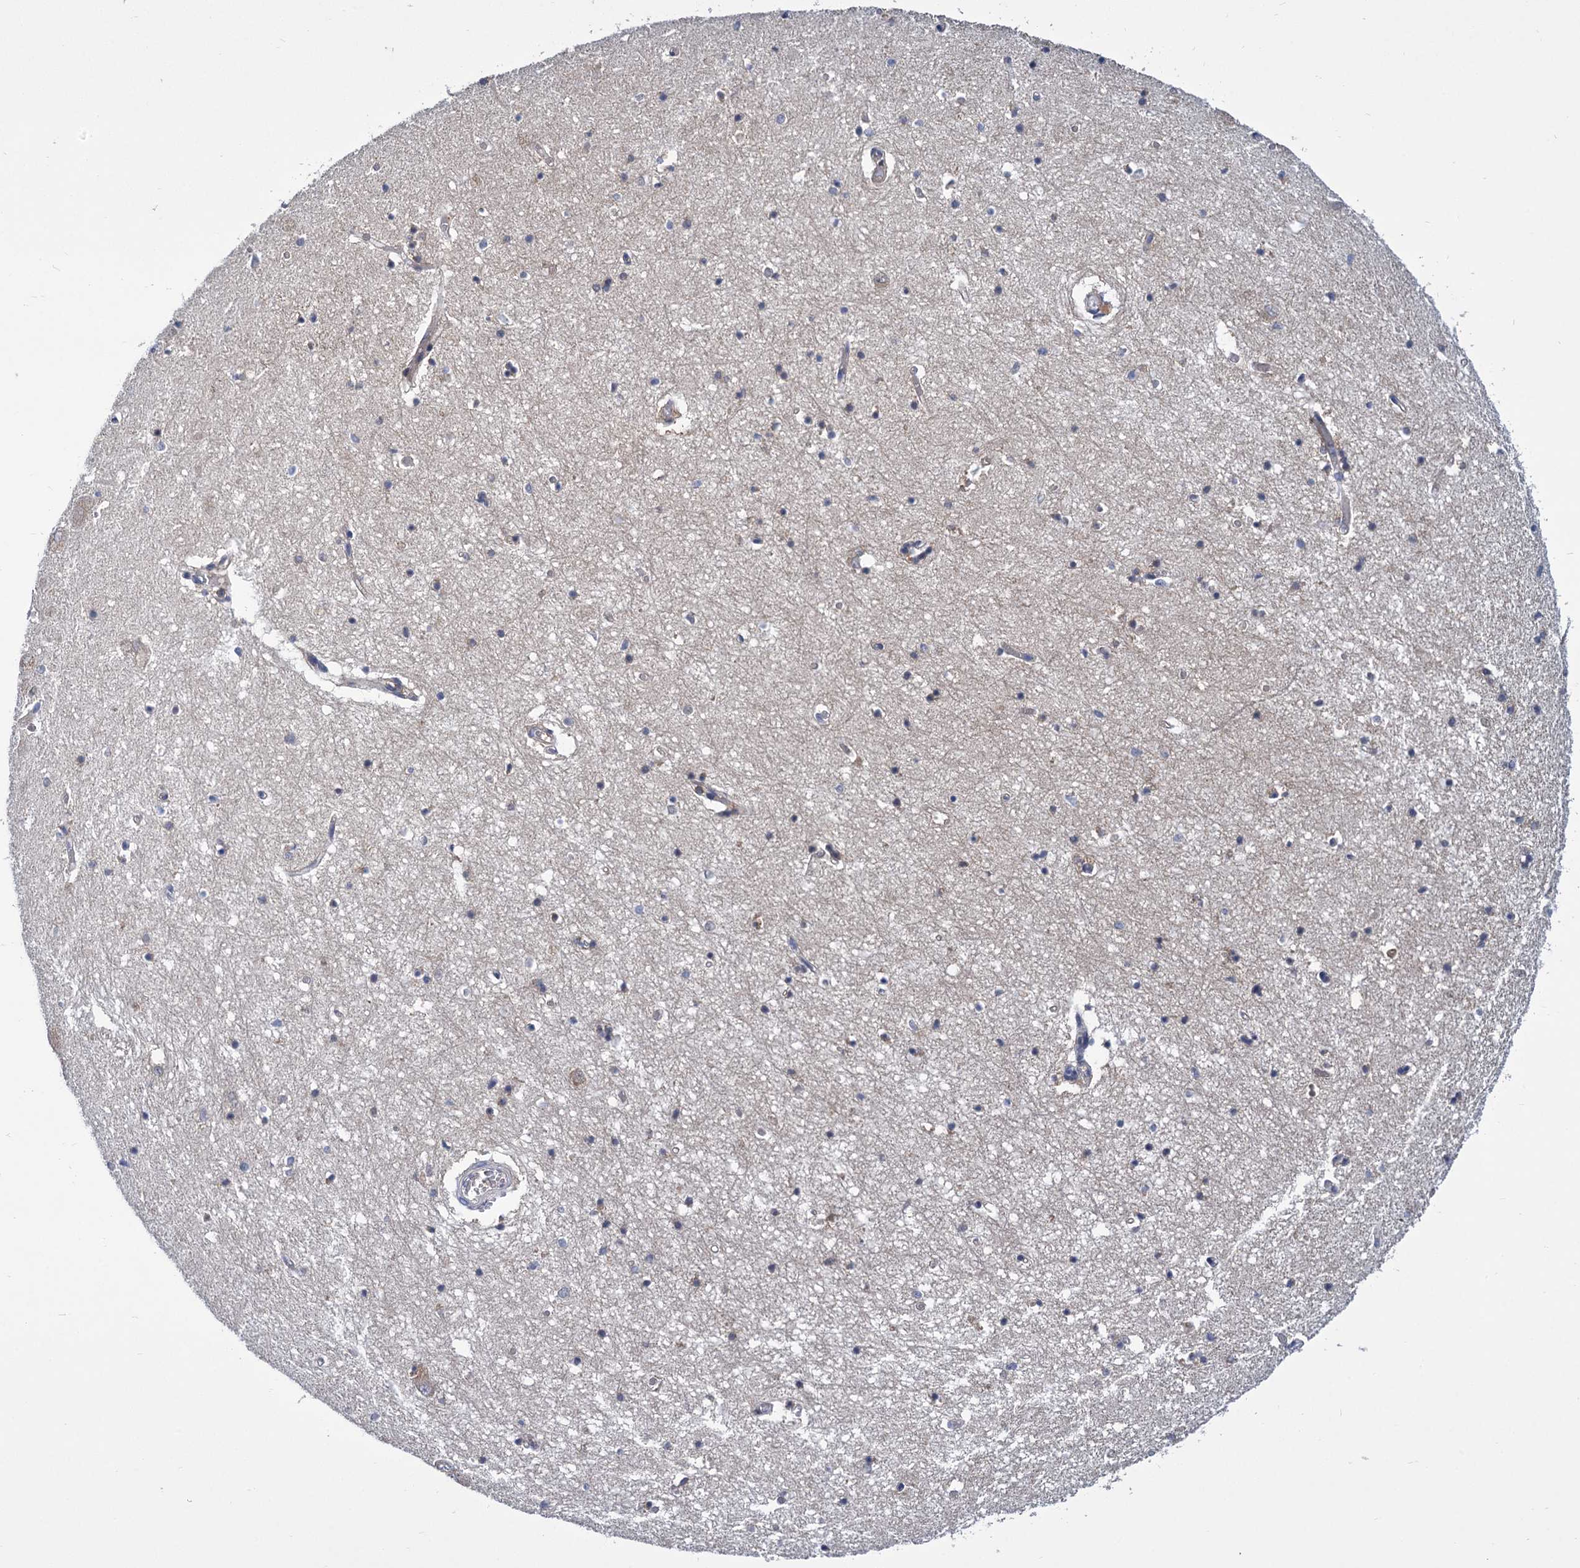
{"staining": {"intensity": "moderate", "quantity": "<25%", "location": "cytoplasmic/membranous"}, "tissue": "hippocampus", "cell_type": "Glial cells", "image_type": "normal", "snomed": [{"axis": "morphology", "description": "Normal tissue, NOS"}, {"axis": "topography", "description": "Hippocampus"}], "caption": "IHC histopathology image of normal hippocampus: human hippocampus stained using IHC demonstrates low levels of moderate protein expression localized specifically in the cytoplasmic/membranous of glial cells, appearing as a cytoplasmic/membranous brown color.", "gene": "GCLC", "patient": {"sex": "male", "age": 70}}